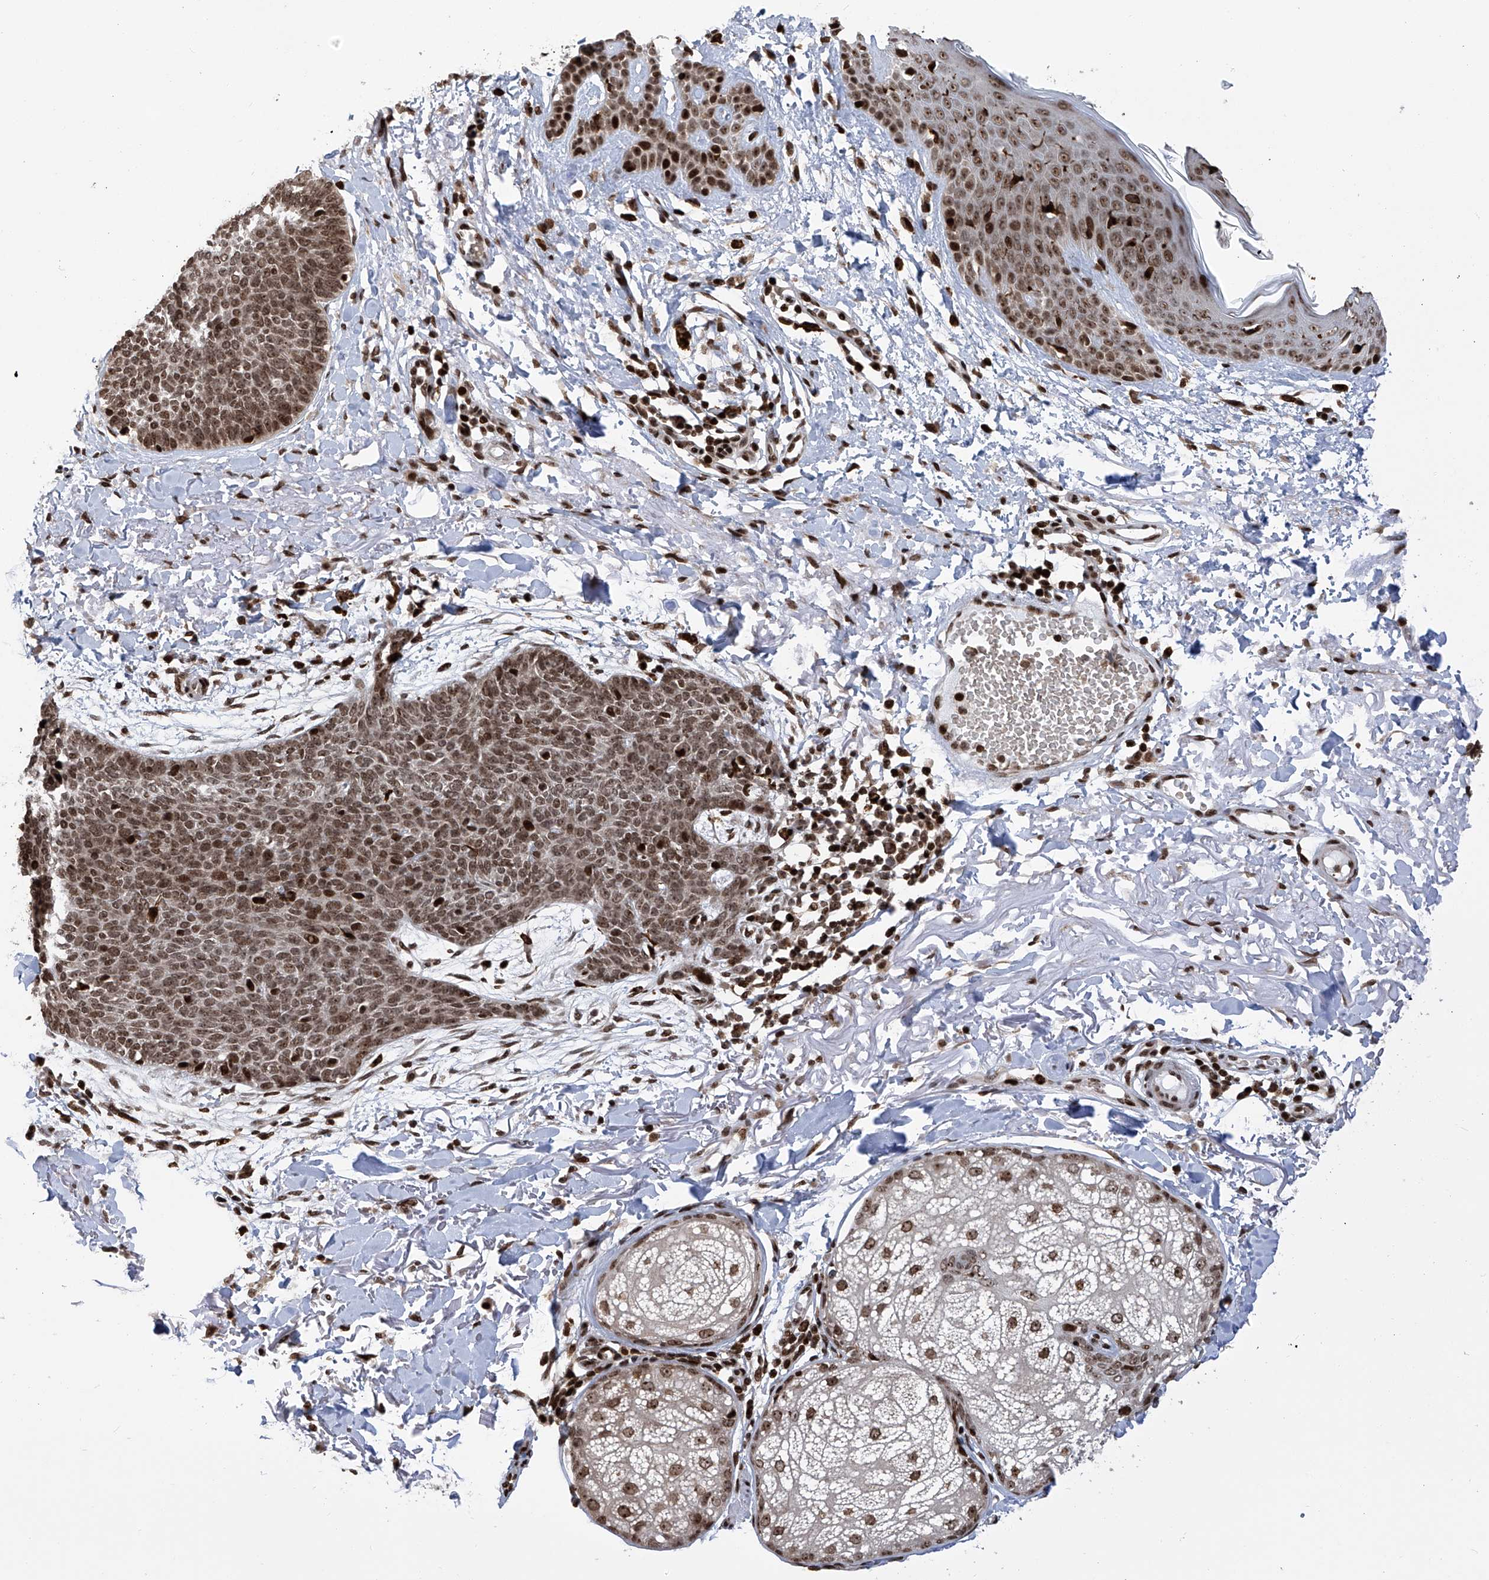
{"staining": {"intensity": "moderate", "quantity": ">75%", "location": "nuclear"}, "tissue": "skin cancer", "cell_type": "Tumor cells", "image_type": "cancer", "snomed": [{"axis": "morphology", "description": "Basal cell carcinoma"}, {"axis": "topography", "description": "Skin"}], "caption": "Immunohistochemical staining of skin cancer demonstrates medium levels of moderate nuclear protein staining in approximately >75% of tumor cells. (DAB = brown stain, brightfield microscopy at high magnification).", "gene": "PAK1IP1", "patient": {"sex": "male", "age": 85}}